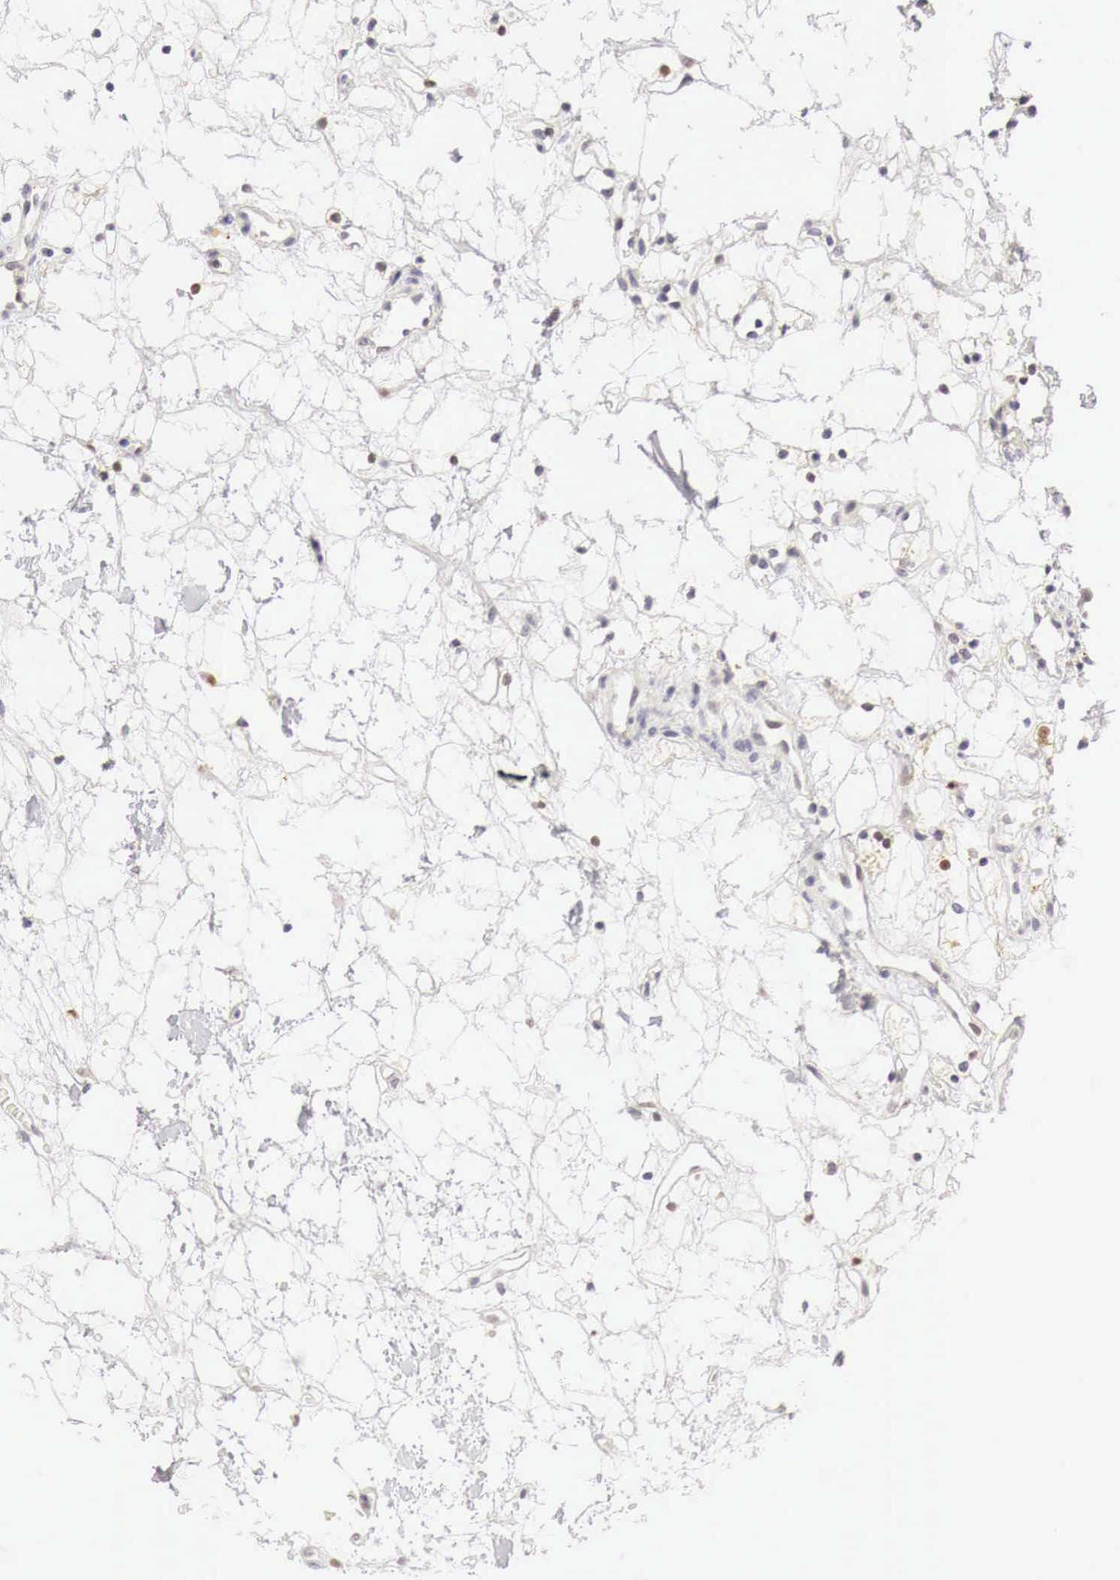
{"staining": {"intensity": "weak", "quantity": "25%-75%", "location": "cytoplasmic/membranous,nuclear"}, "tissue": "renal cancer", "cell_type": "Tumor cells", "image_type": "cancer", "snomed": [{"axis": "morphology", "description": "Adenocarcinoma, NOS"}, {"axis": "topography", "description": "Kidney"}], "caption": "A photomicrograph of human adenocarcinoma (renal) stained for a protein demonstrates weak cytoplasmic/membranous and nuclear brown staining in tumor cells.", "gene": "CASP3", "patient": {"sex": "female", "age": 60}}